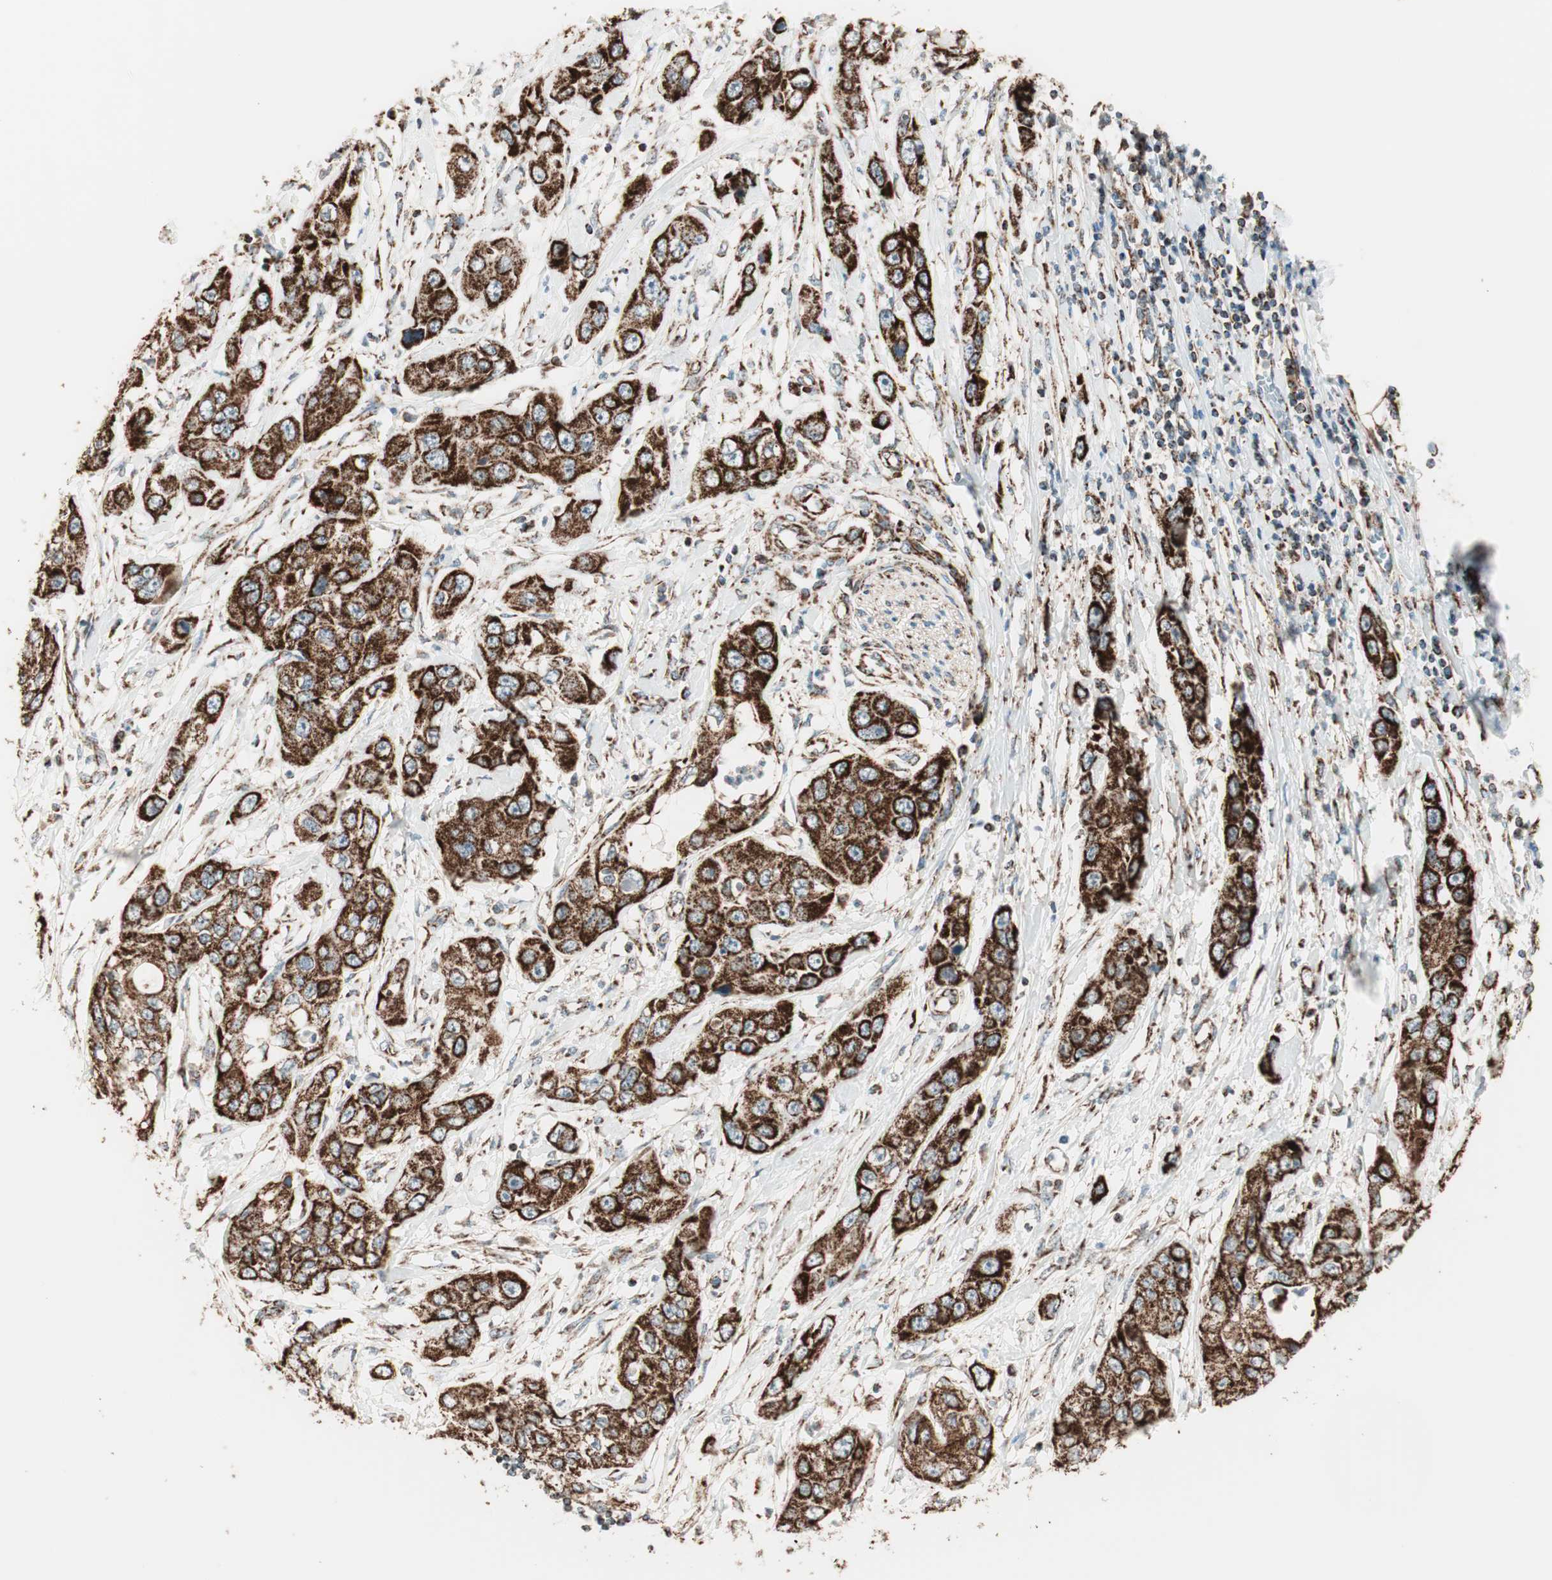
{"staining": {"intensity": "strong", "quantity": ">75%", "location": "cytoplasmic/membranous"}, "tissue": "pancreatic cancer", "cell_type": "Tumor cells", "image_type": "cancer", "snomed": [{"axis": "morphology", "description": "Adenocarcinoma, NOS"}, {"axis": "topography", "description": "Pancreas"}], "caption": "Protein staining of pancreatic cancer tissue shows strong cytoplasmic/membranous positivity in about >75% of tumor cells. The staining is performed using DAB (3,3'-diaminobenzidine) brown chromogen to label protein expression. The nuclei are counter-stained blue using hematoxylin.", "gene": "TOMM22", "patient": {"sex": "female", "age": 70}}